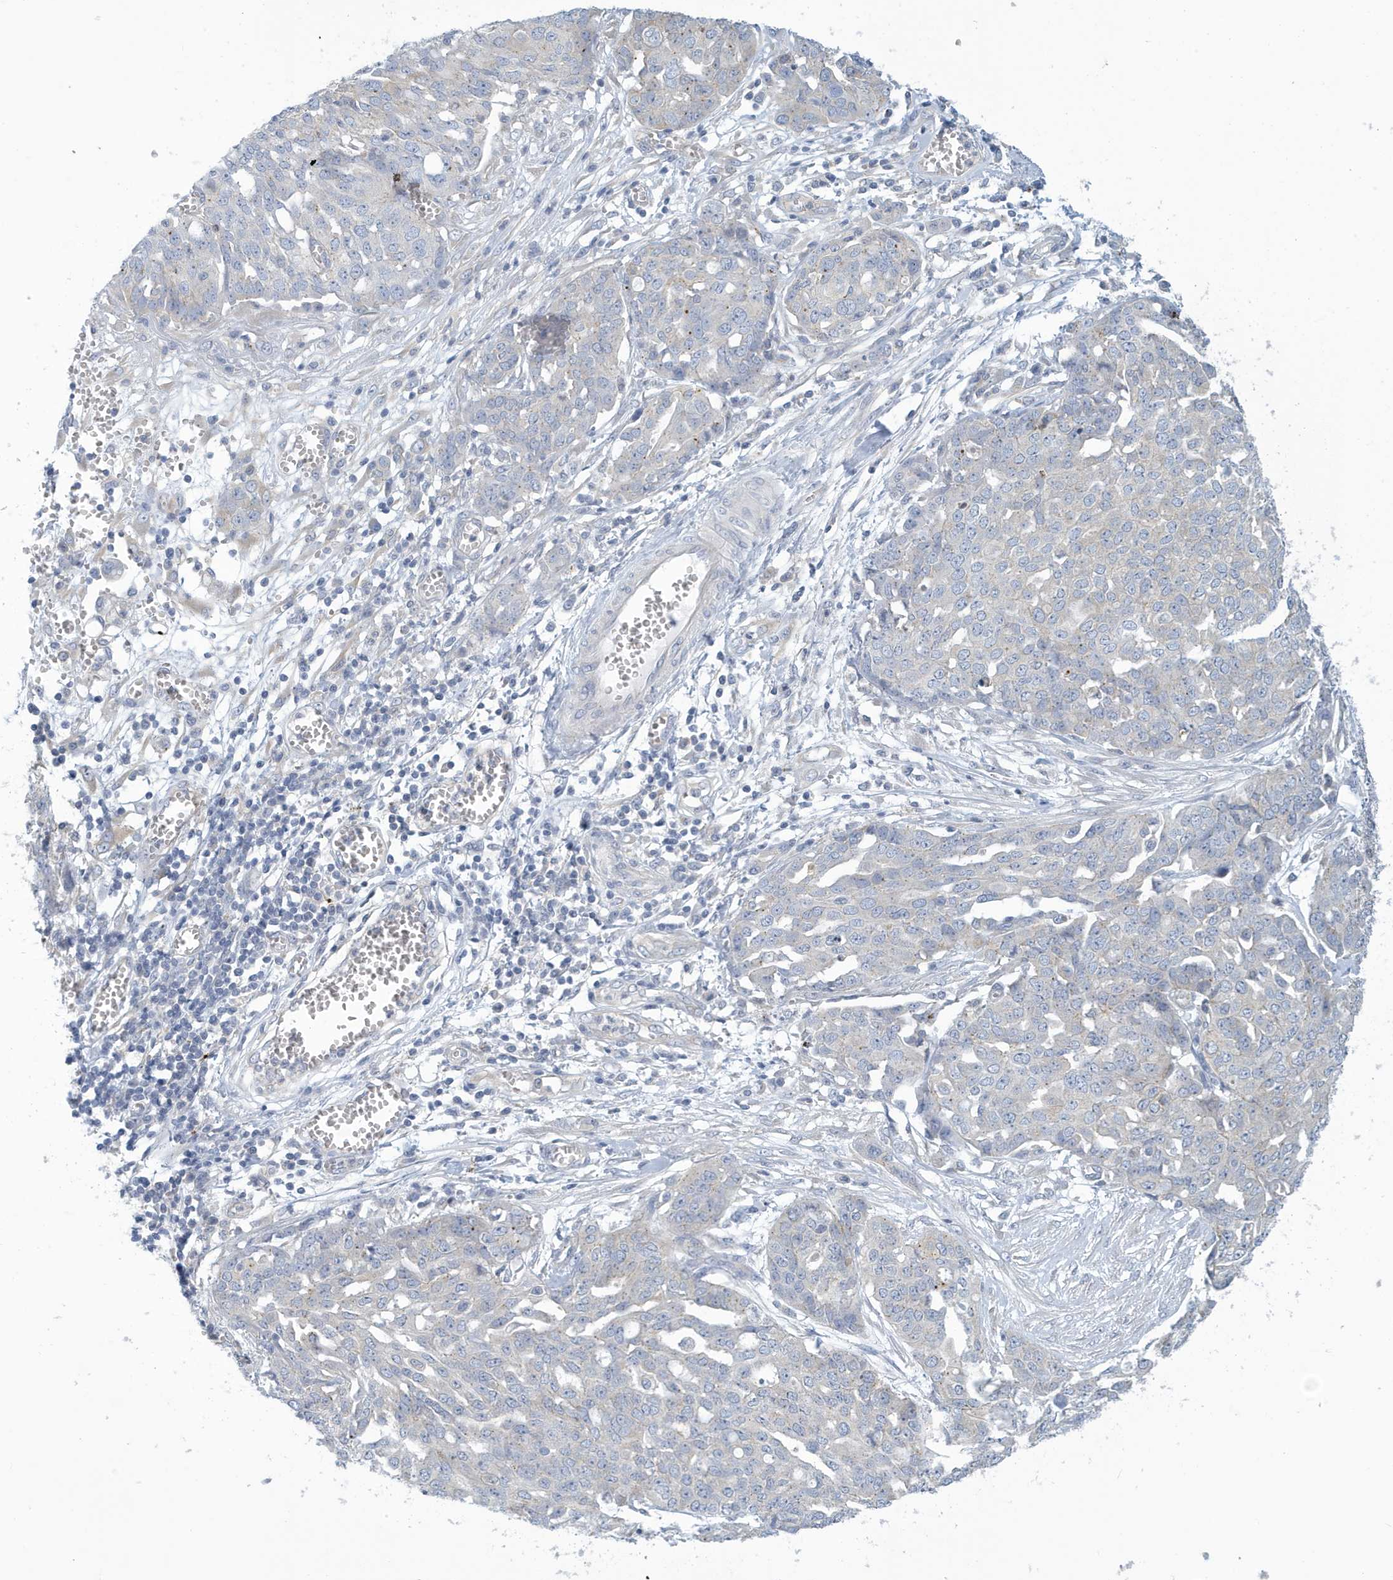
{"staining": {"intensity": "negative", "quantity": "none", "location": "none"}, "tissue": "ovarian cancer", "cell_type": "Tumor cells", "image_type": "cancer", "snomed": [{"axis": "morphology", "description": "Cystadenocarcinoma, serous, NOS"}, {"axis": "topography", "description": "Soft tissue"}, {"axis": "topography", "description": "Ovary"}], "caption": "There is no significant staining in tumor cells of ovarian serous cystadenocarcinoma.", "gene": "VTA1", "patient": {"sex": "female", "age": 57}}